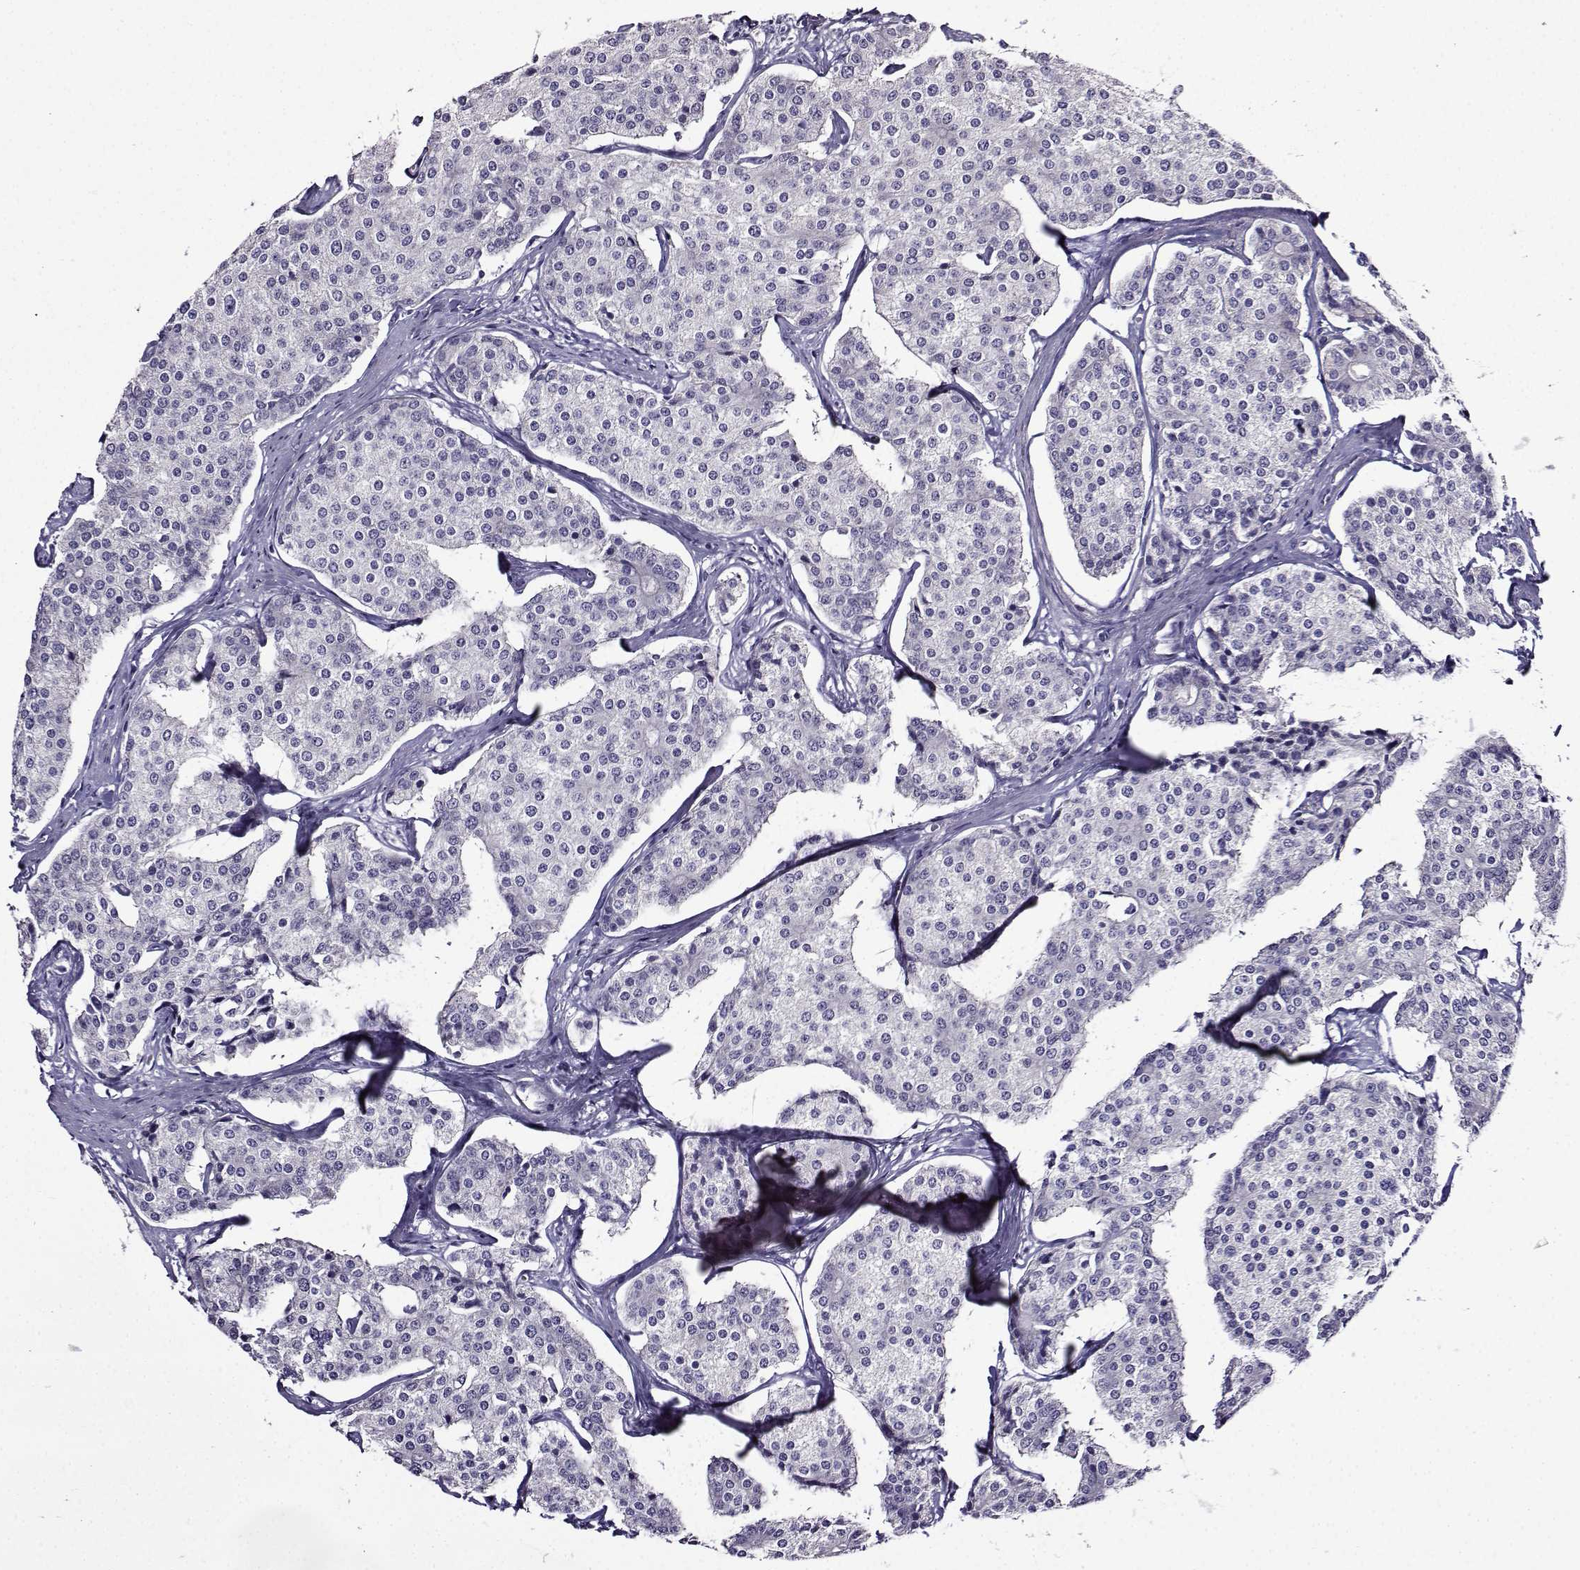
{"staining": {"intensity": "negative", "quantity": "none", "location": "none"}, "tissue": "carcinoid", "cell_type": "Tumor cells", "image_type": "cancer", "snomed": [{"axis": "morphology", "description": "Carcinoid, malignant, NOS"}, {"axis": "topography", "description": "Small intestine"}], "caption": "Photomicrograph shows no protein staining in tumor cells of carcinoid (malignant) tissue.", "gene": "TMEM266", "patient": {"sex": "female", "age": 65}}